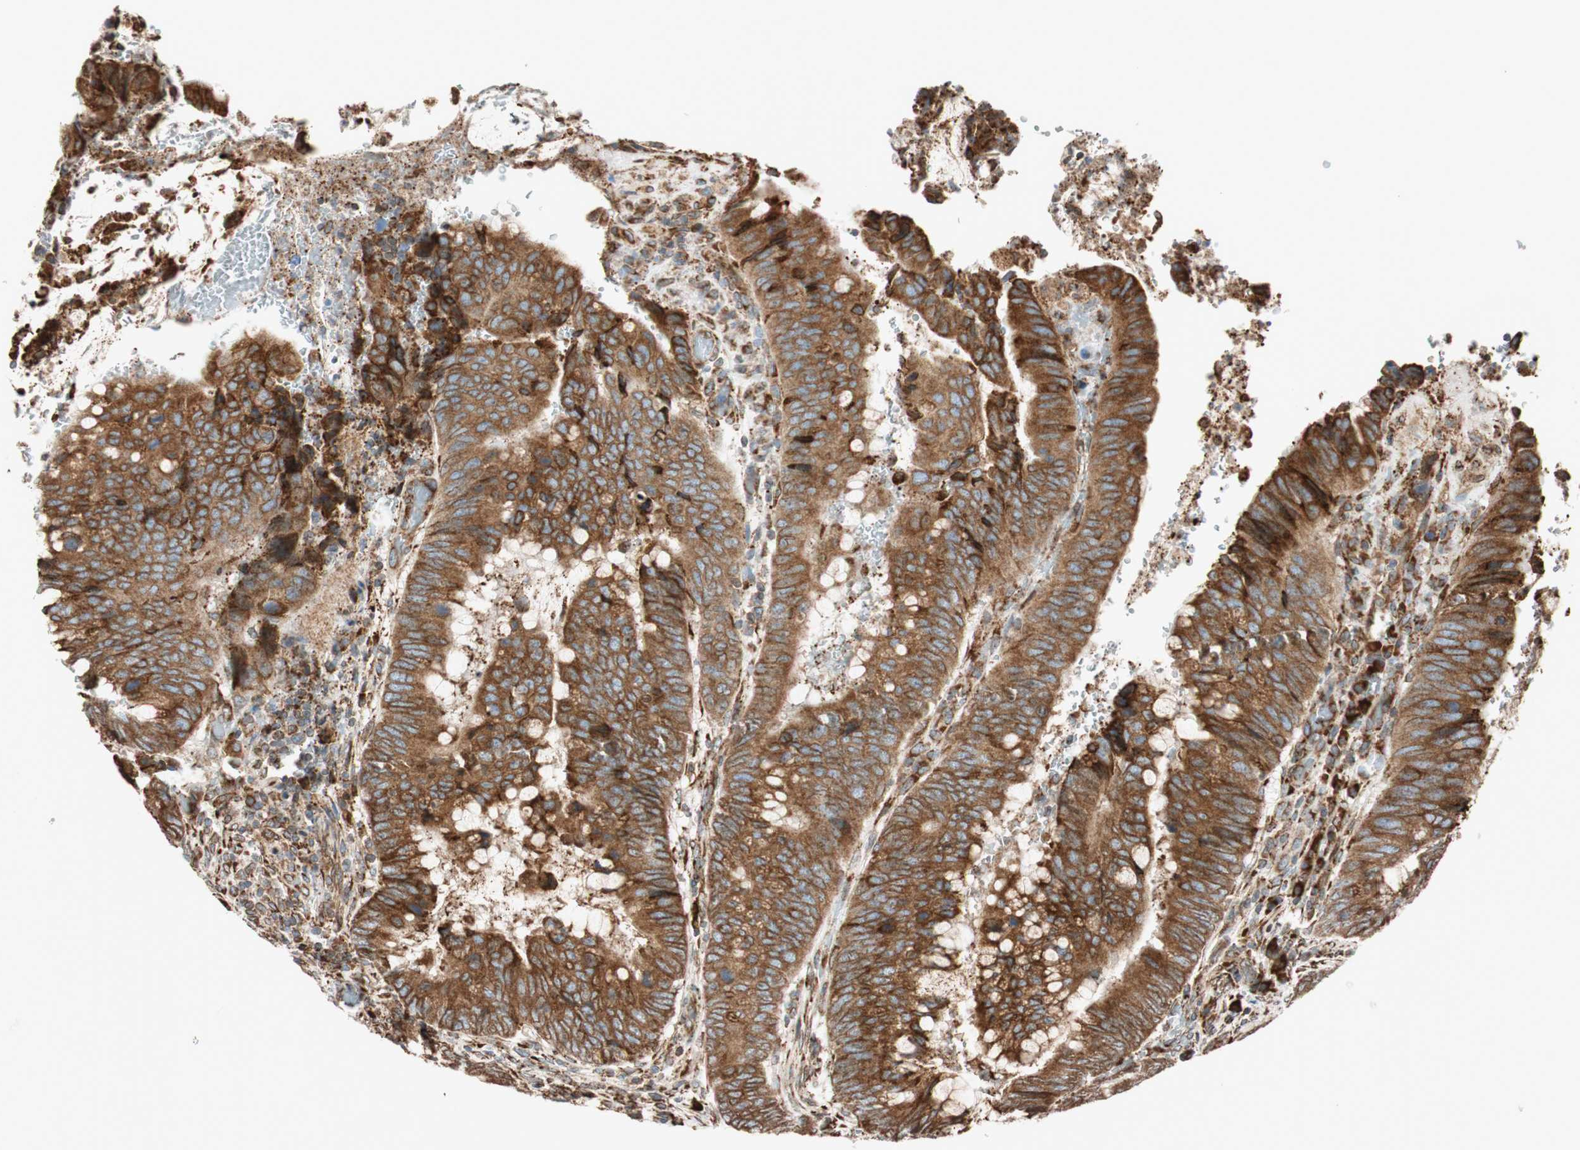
{"staining": {"intensity": "strong", "quantity": ">75%", "location": "cytoplasmic/membranous"}, "tissue": "colorectal cancer", "cell_type": "Tumor cells", "image_type": "cancer", "snomed": [{"axis": "morphology", "description": "Normal tissue, NOS"}, {"axis": "morphology", "description": "Adenocarcinoma, NOS"}, {"axis": "topography", "description": "Rectum"}, {"axis": "topography", "description": "Peripheral nerve tissue"}], "caption": "Immunohistochemical staining of colorectal cancer (adenocarcinoma) reveals strong cytoplasmic/membranous protein positivity in approximately >75% of tumor cells.", "gene": "PRKCSH", "patient": {"sex": "male", "age": 92}}